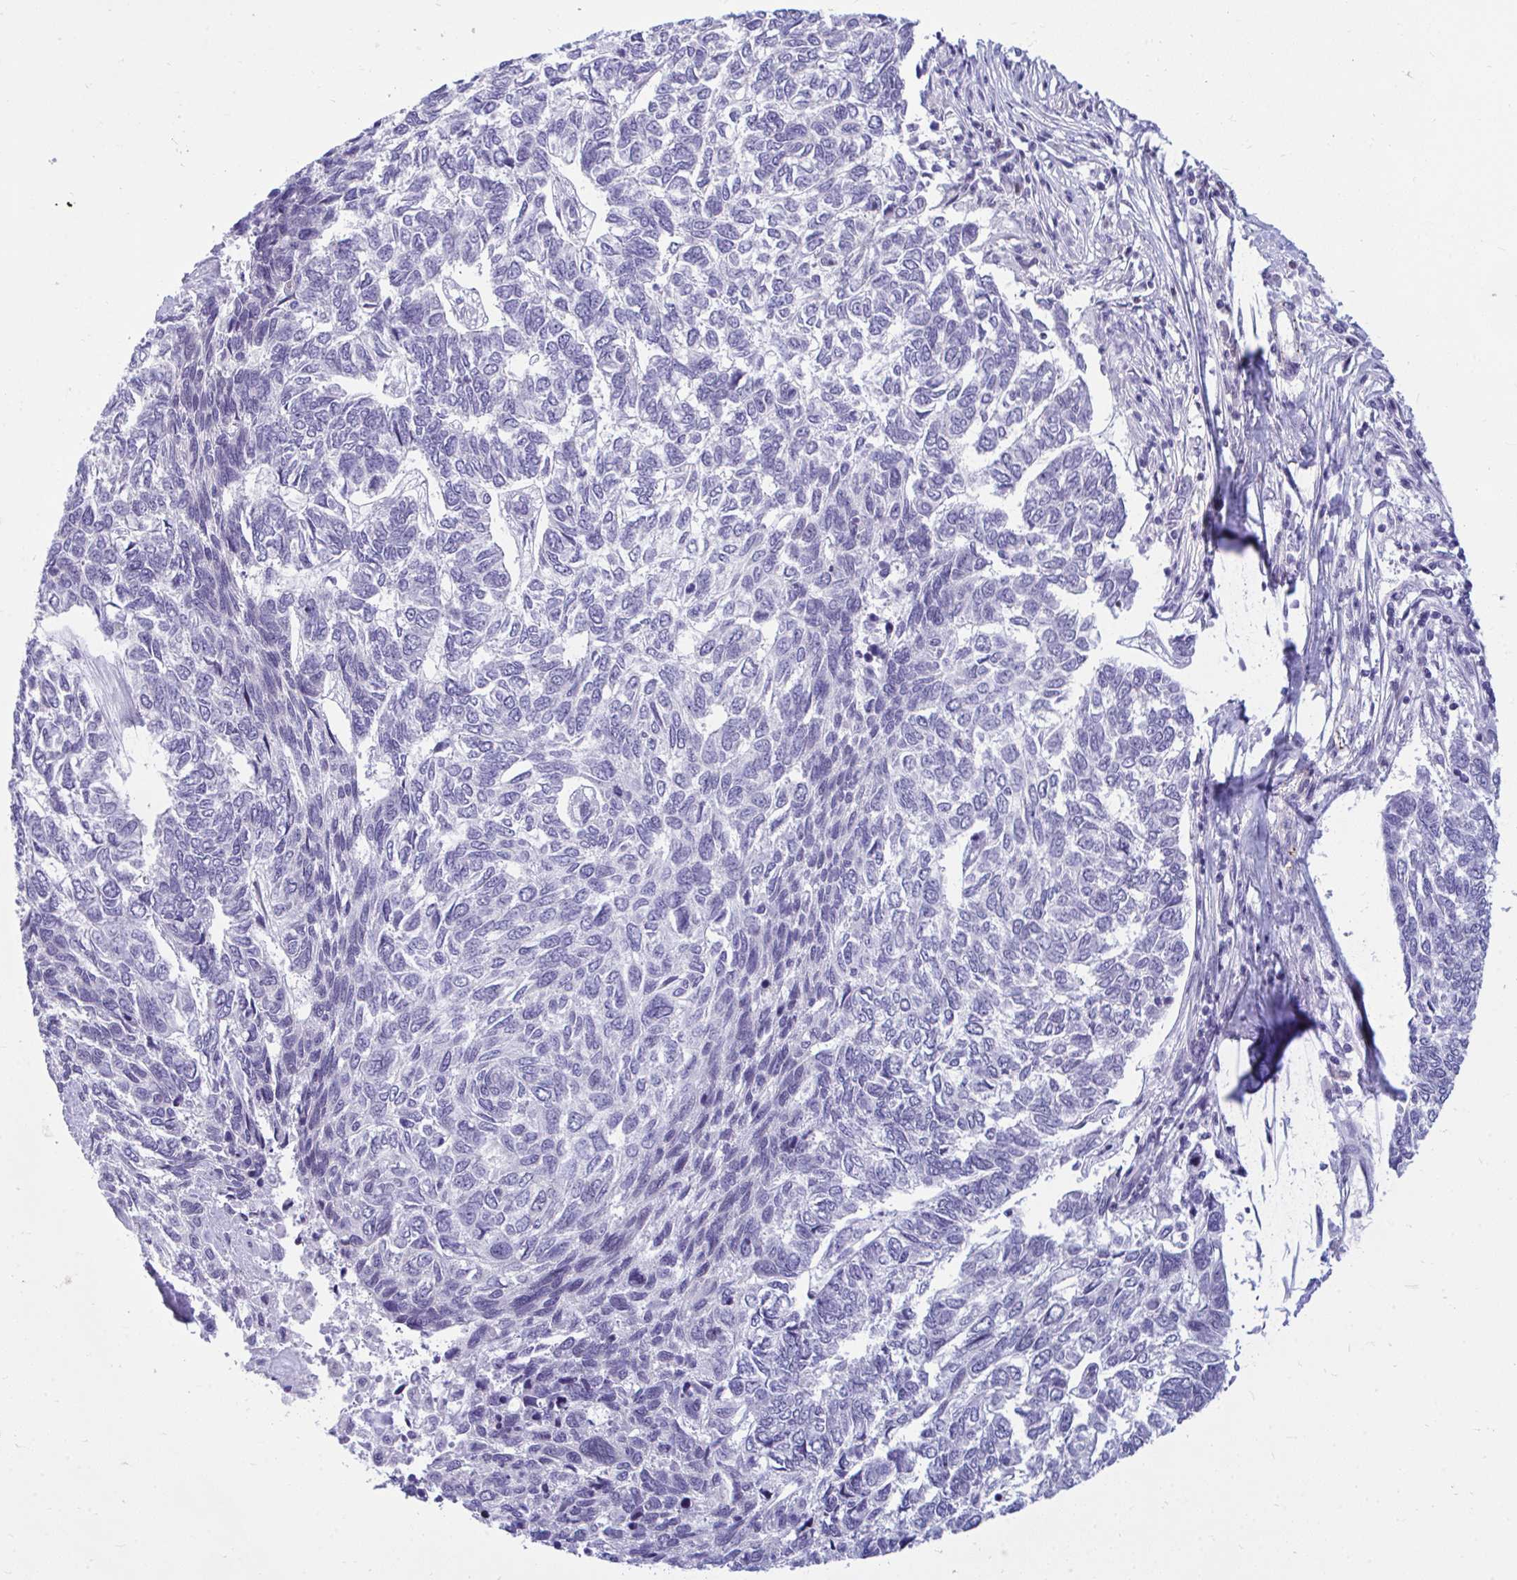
{"staining": {"intensity": "negative", "quantity": "none", "location": "none"}, "tissue": "skin cancer", "cell_type": "Tumor cells", "image_type": "cancer", "snomed": [{"axis": "morphology", "description": "Basal cell carcinoma"}, {"axis": "topography", "description": "Skin"}], "caption": "Immunohistochemistry (IHC) micrograph of neoplastic tissue: skin cancer stained with DAB reveals no significant protein positivity in tumor cells.", "gene": "SLC25A51", "patient": {"sex": "female", "age": 65}}